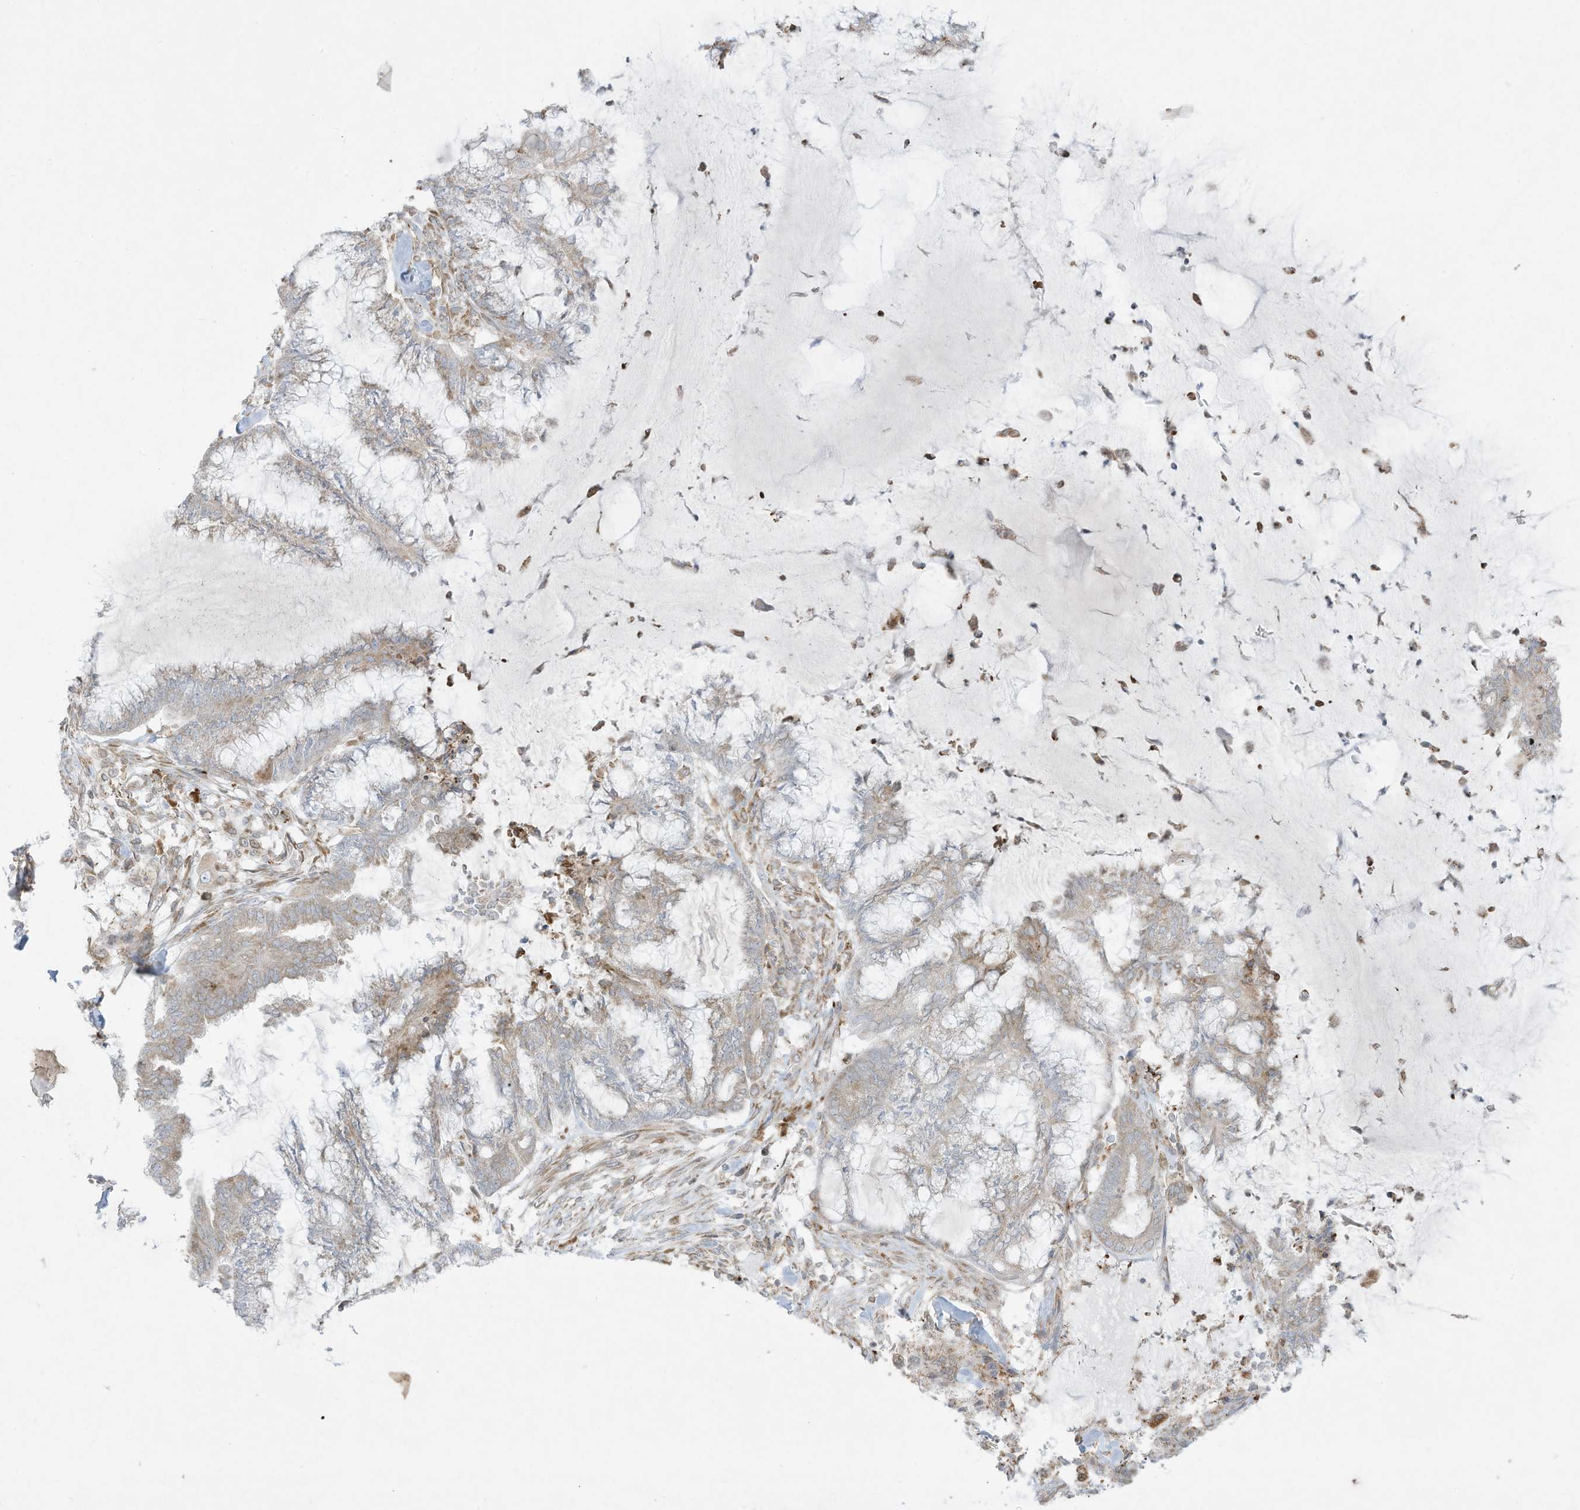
{"staining": {"intensity": "negative", "quantity": "none", "location": "none"}, "tissue": "endometrial cancer", "cell_type": "Tumor cells", "image_type": "cancer", "snomed": [{"axis": "morphology", "description": "Adenocarcinoma, NOS"}, {"axis": "topography", "description": "Endometrium"}], "caption": "Tumor cells are negative for brown protein staining in endometrial cancer (adenocarcinoma). Brightfield microscopy of IHC stained with DAB (brown) and hematoxylin (blue), captured at high magnification.", "gene": "PTK6", "patient": {"sex": "female", "age": 86}}